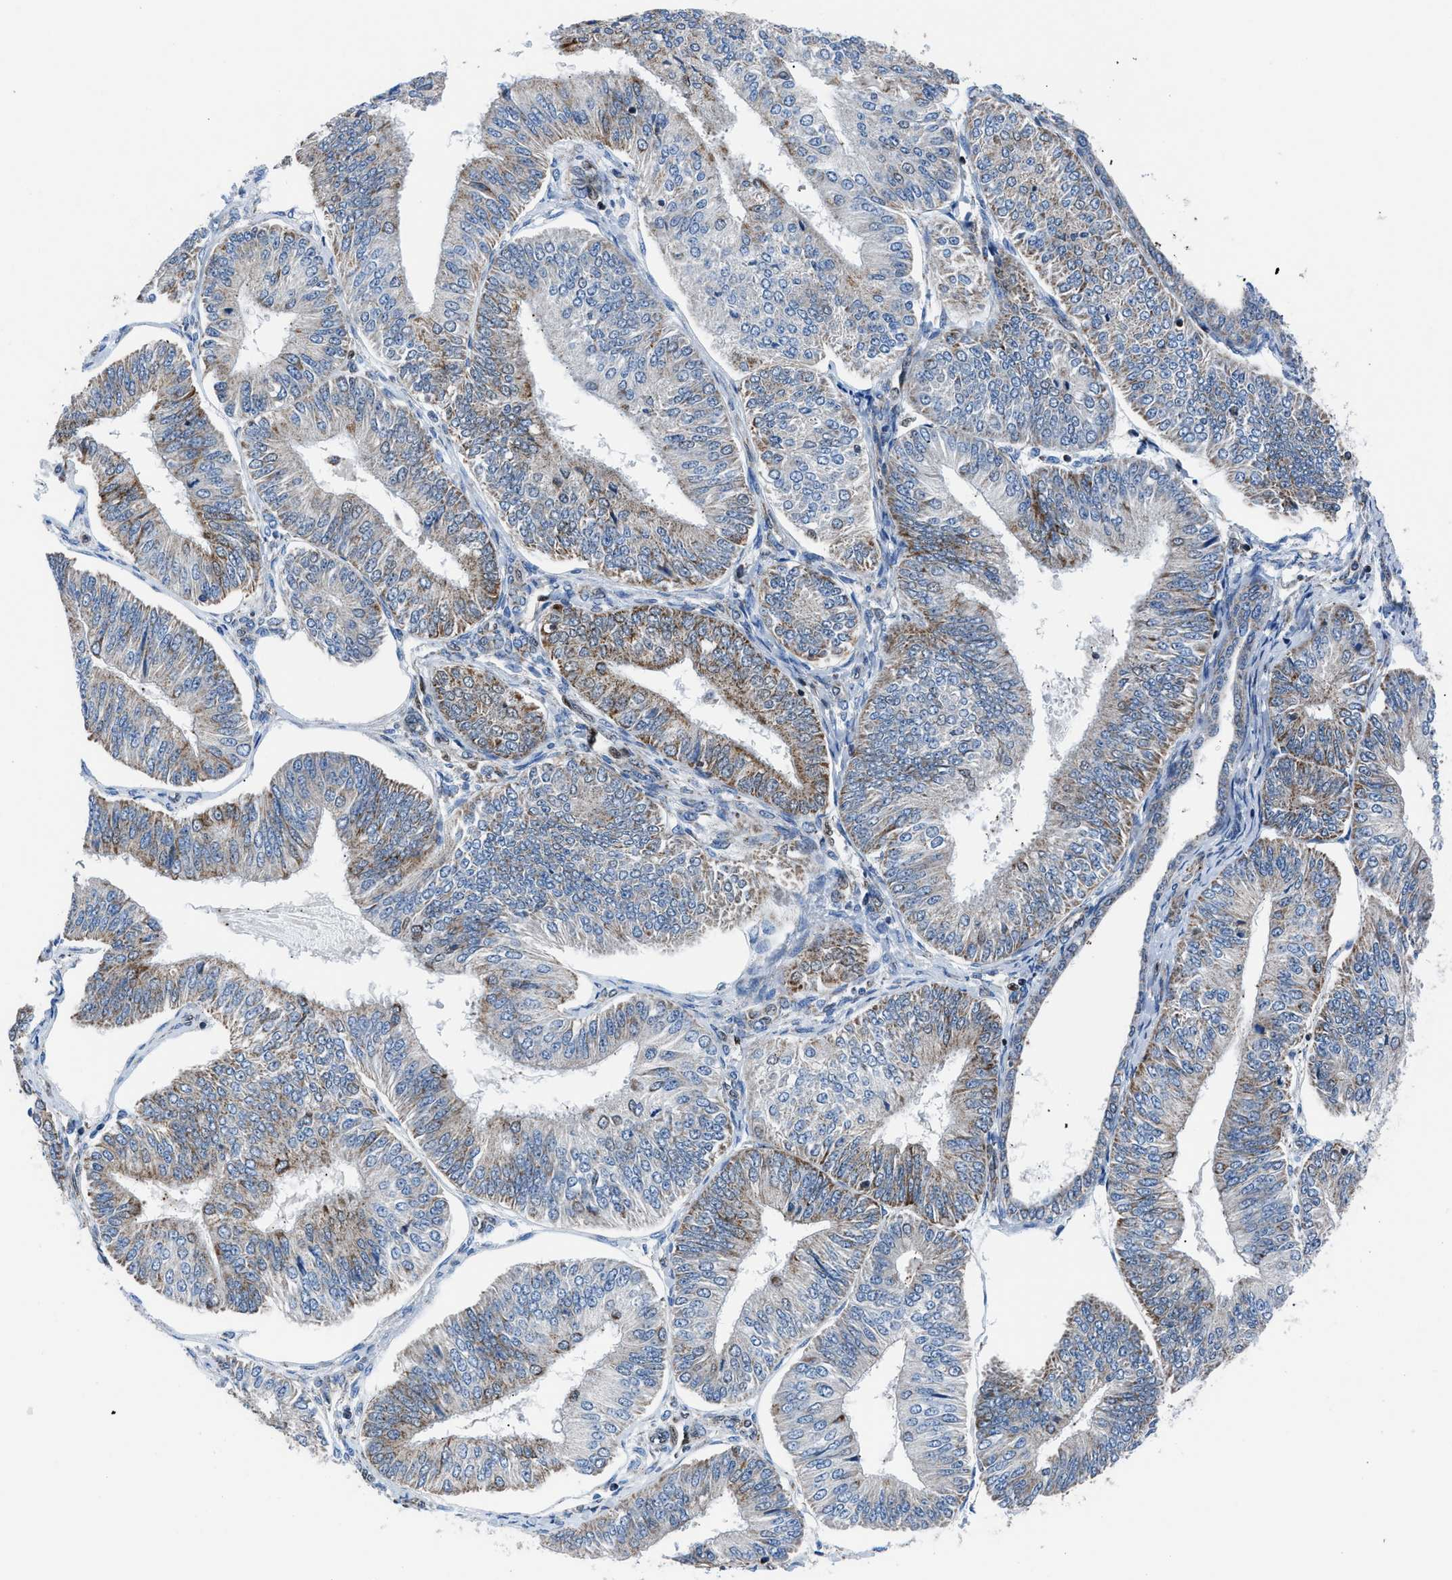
{"staining": {"intensity": "moderate", "quantity": "25%-75%", "location": "cytoplasmic/membranous"}, "tissue": "endometrial cancer", "cell_type": "Tumor cells", "image_type": "cancer", "snomed": [{"axis": "morphology", "description": "Adenocarcinoma, NOS"}, {"axis": "topography", "description": "Endometrium"}], "caption": "A medium amount of moderate cytoplasmic/membranous staining is identified in approximately 25%-75% of tumor cells in endometrial adenocarcinoma tissue.", "gene": "LMO2", "patient": {"sex": "female", "age": 58}}